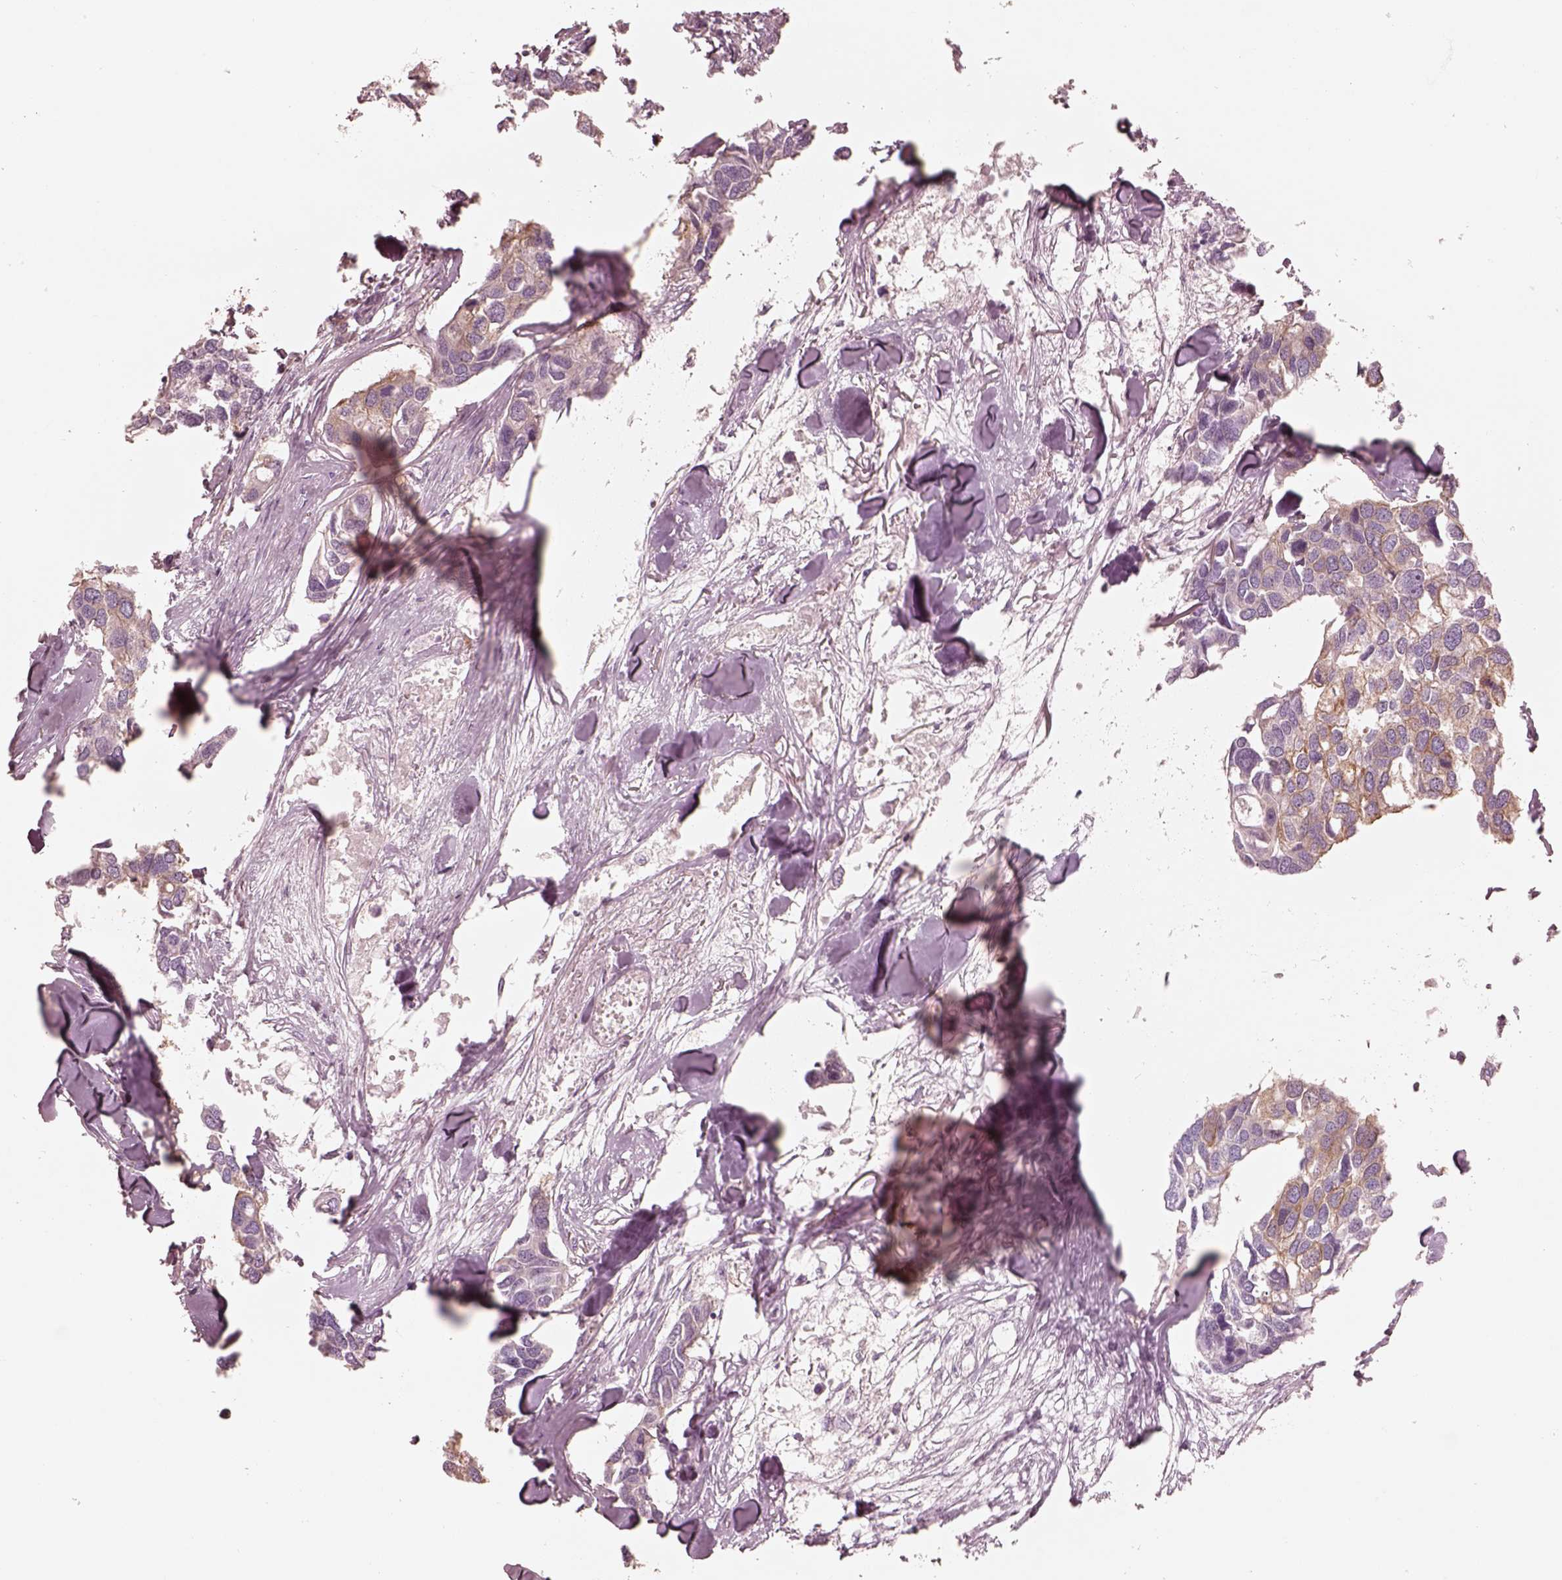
{"staining": {"intensity": "weak", "quantity": "25%-75%", "location": "cytoplasmic/membranous"}, "tissue": "breast cancer", "cell_type": "Tumor cells", "image_type": "cancer", "snomed": [{"axis": "morphology", "description": "Duct carcinoma"}, {"axis": "topography", "description": "Breast"}], "caption": "Breast infiltrating ductal carcinoma was stained to show a protein in brown. There is low levels of weak cytoplasmic/membranous positivity in approximately 25%-75% of tumor cells.", "gene": "GPRIN1", "patient": {"sex": "female", "age": 83}}